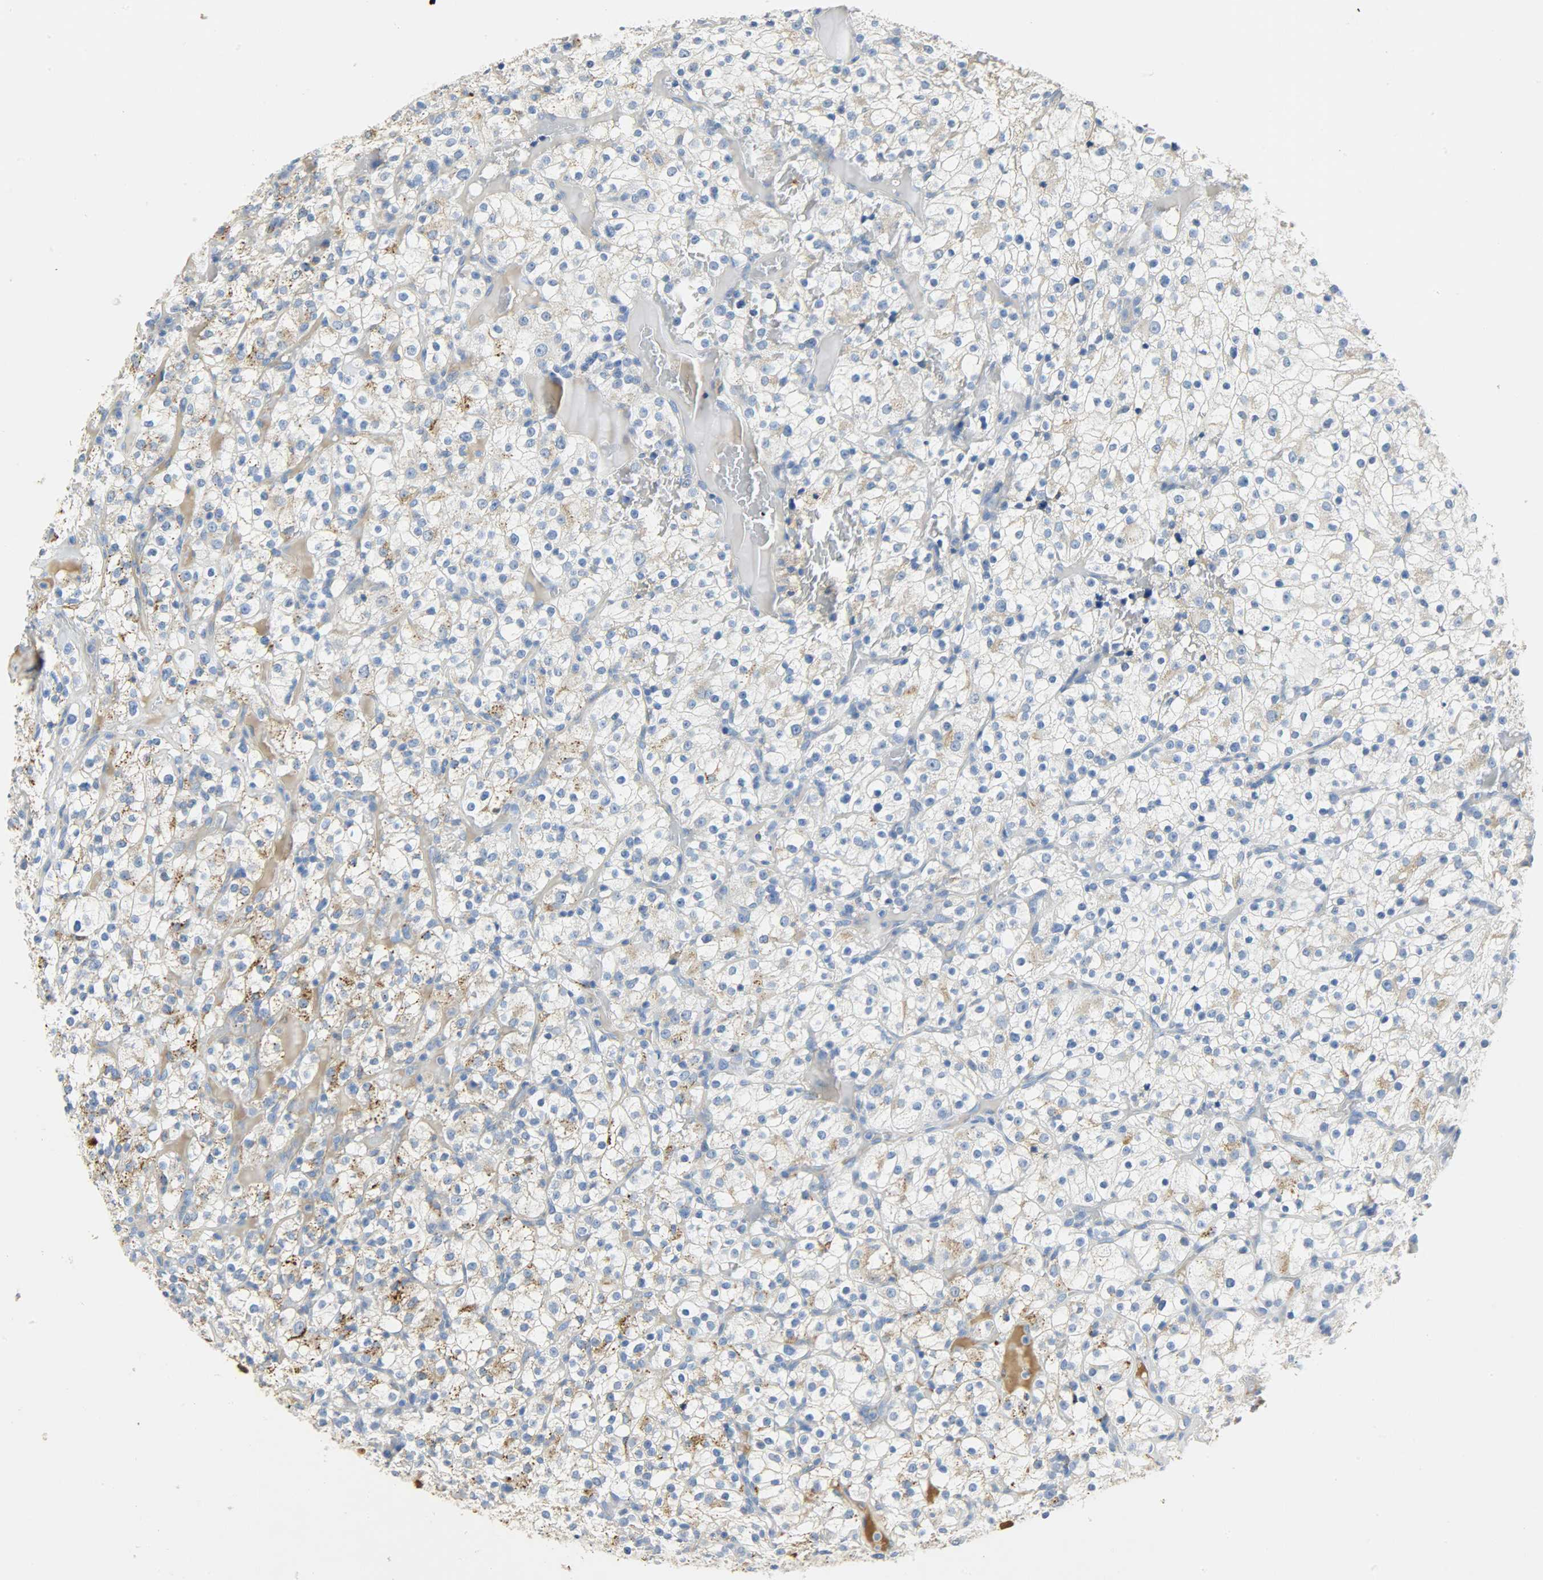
{"staining": {"intensity": "strong", "quantity": "25%-75%", "location": "cytoplasmic/membranous"}, "tissue": "renal cancer", "cell_type": "Tumor cells", "image_type": "cancer", "snomed": [{"axis": "morphology", "description": "Normal tissue, NOS"}, {"axis": "morphology", "description": "Adenocarcinoma, NOS"}, {"axis": "topography", "description": "Kidney"}], "caption": "Immunohistochemical staining of adenocarcinoma (renal) demonstrates high levels of strong cytoplasmic/membranous staining in about 25%-75% of tumor cells.", "gene": "CRP", "patient": {"sex": "female", "age": 72}}